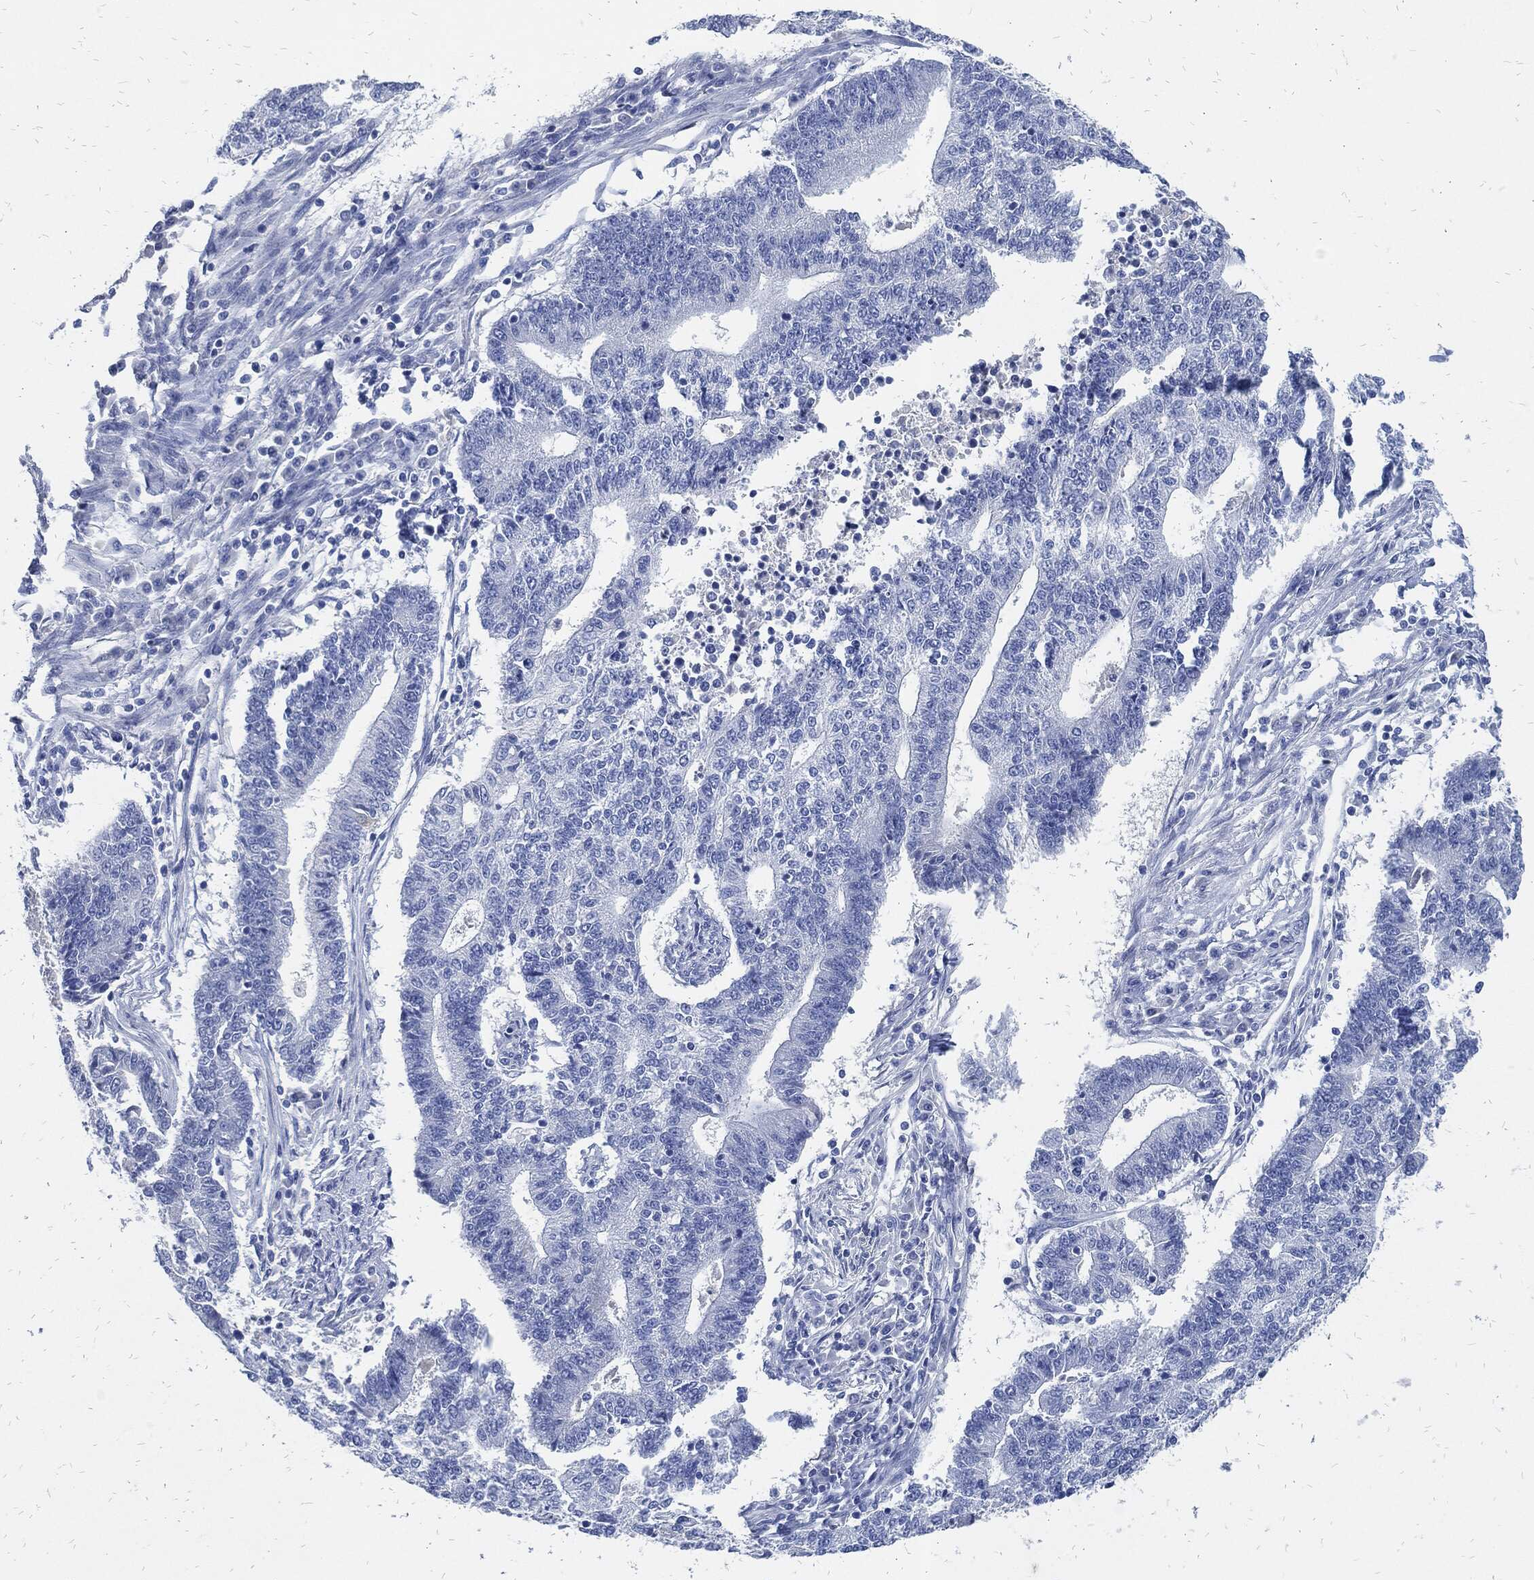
{"staining": {"intensity": "negative", "quantity": "none", "location": "none"}, "tissue": "endometrial cancer", "cell_type": "Tumor cells", "image_type": "cancer", "snomed": [{"axis": "morphology", "description": "Adenocarcinoma, NOS"}, {"axis": "topography", "description": "Uterus"}, {"axis": "topography", "description": "Endometrium"}], "caption": "A histopathology image of endometrial adenocarcinoma stained for a protein reveals no brown staining in tumor cells.", "gene": "FABP4", "patient": {"sex": "female", "age": 54}}